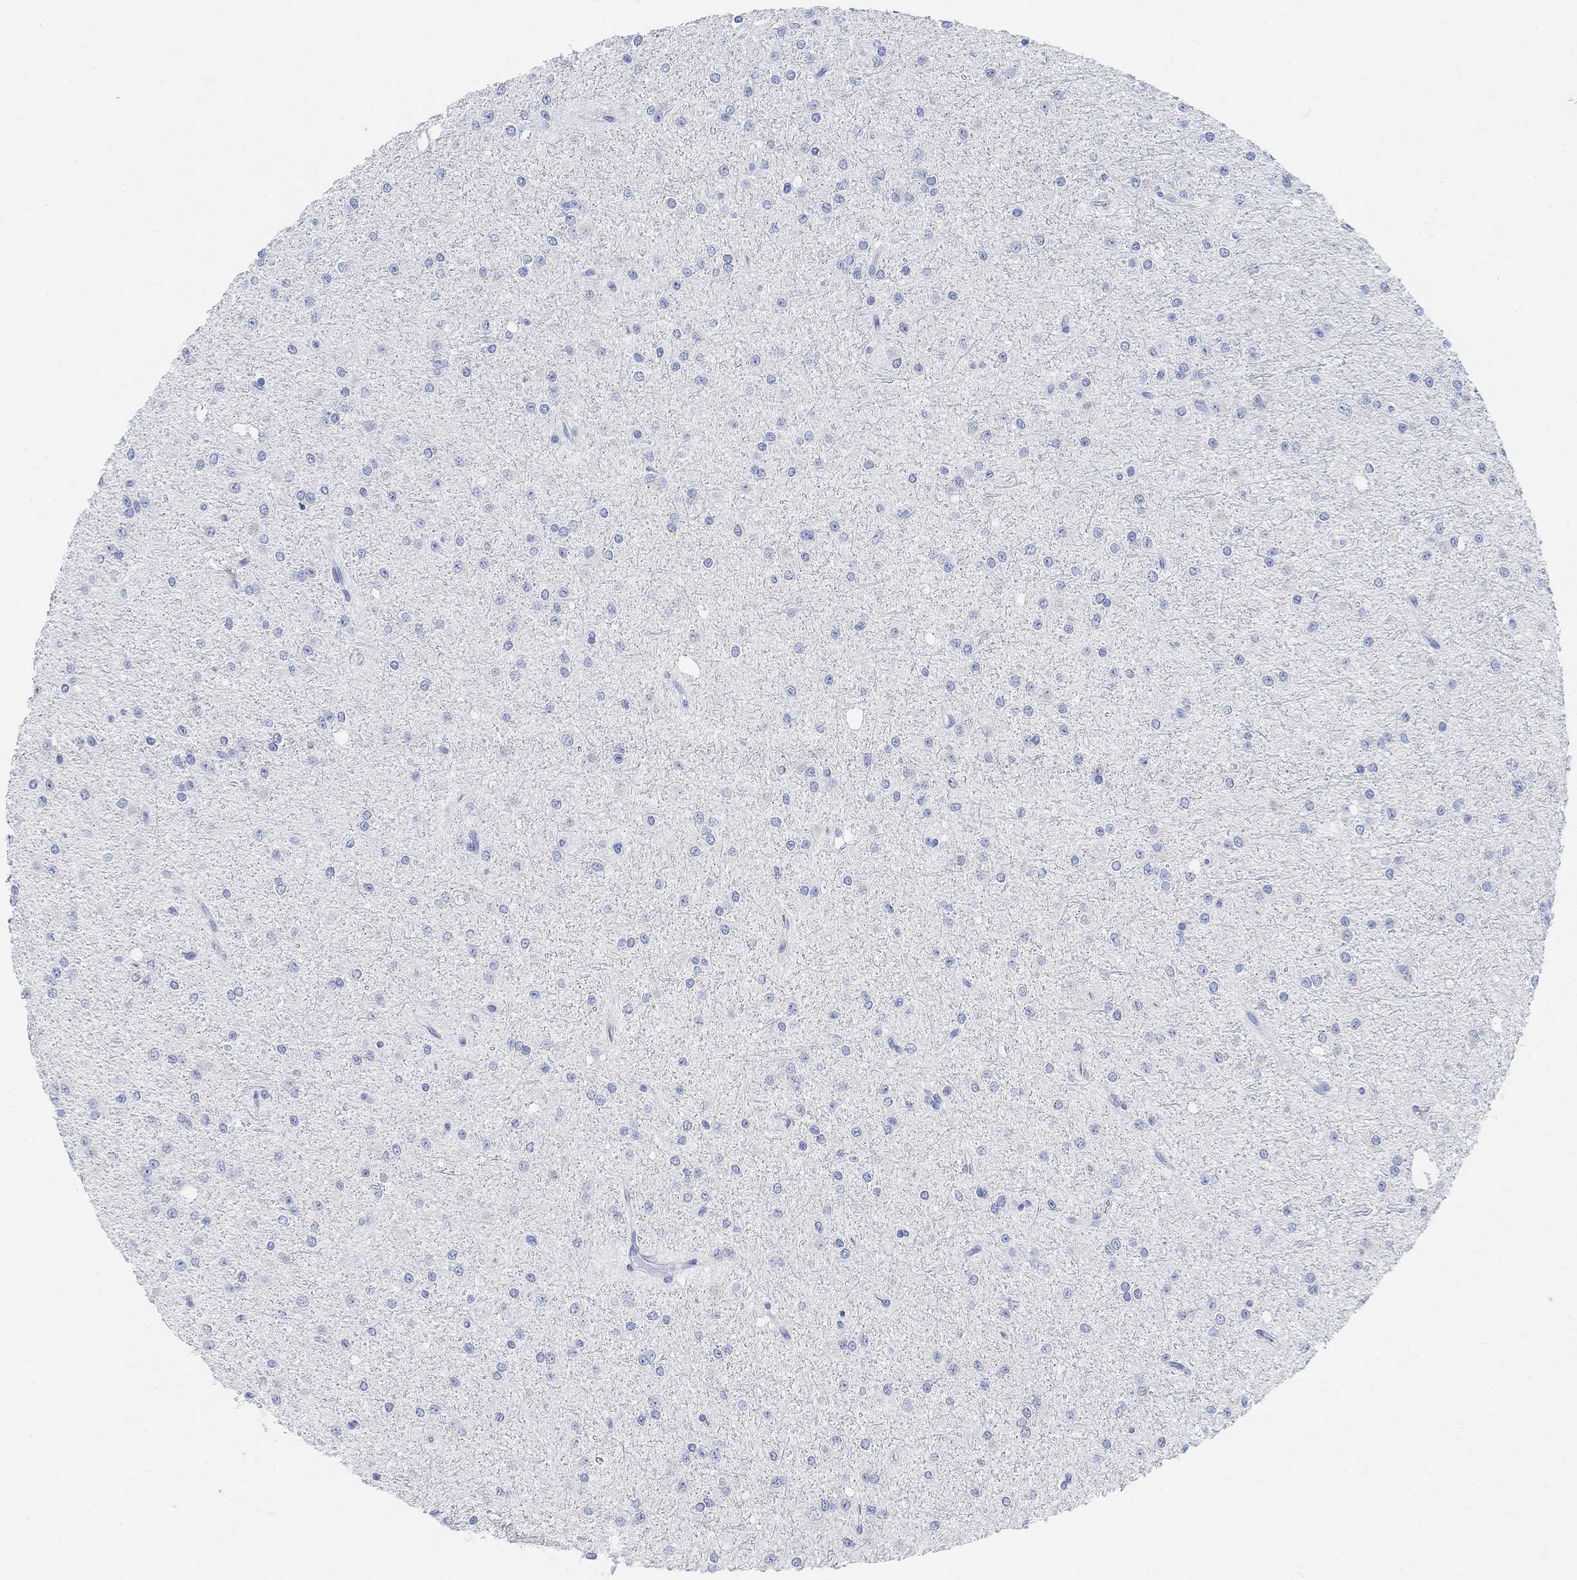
{"staining": {"intensity": "negative", "quantity": "none", "location": "none"}, "tissue": "glioma", "cell_type": "Tumor cells", "image_type": "cancer", "snomed": [{"axis": "morphology", "description": "Glioma, malignant, Low grade"}, {"axis": "topography", "description": "Brain"}], "caption": "IHC photomicrograph of glioma stained for a protein (brown), which demonstrates no expression in tumor cells.", "gene": "RETNLB", "patient": {"sex": "male", "age": 27}}